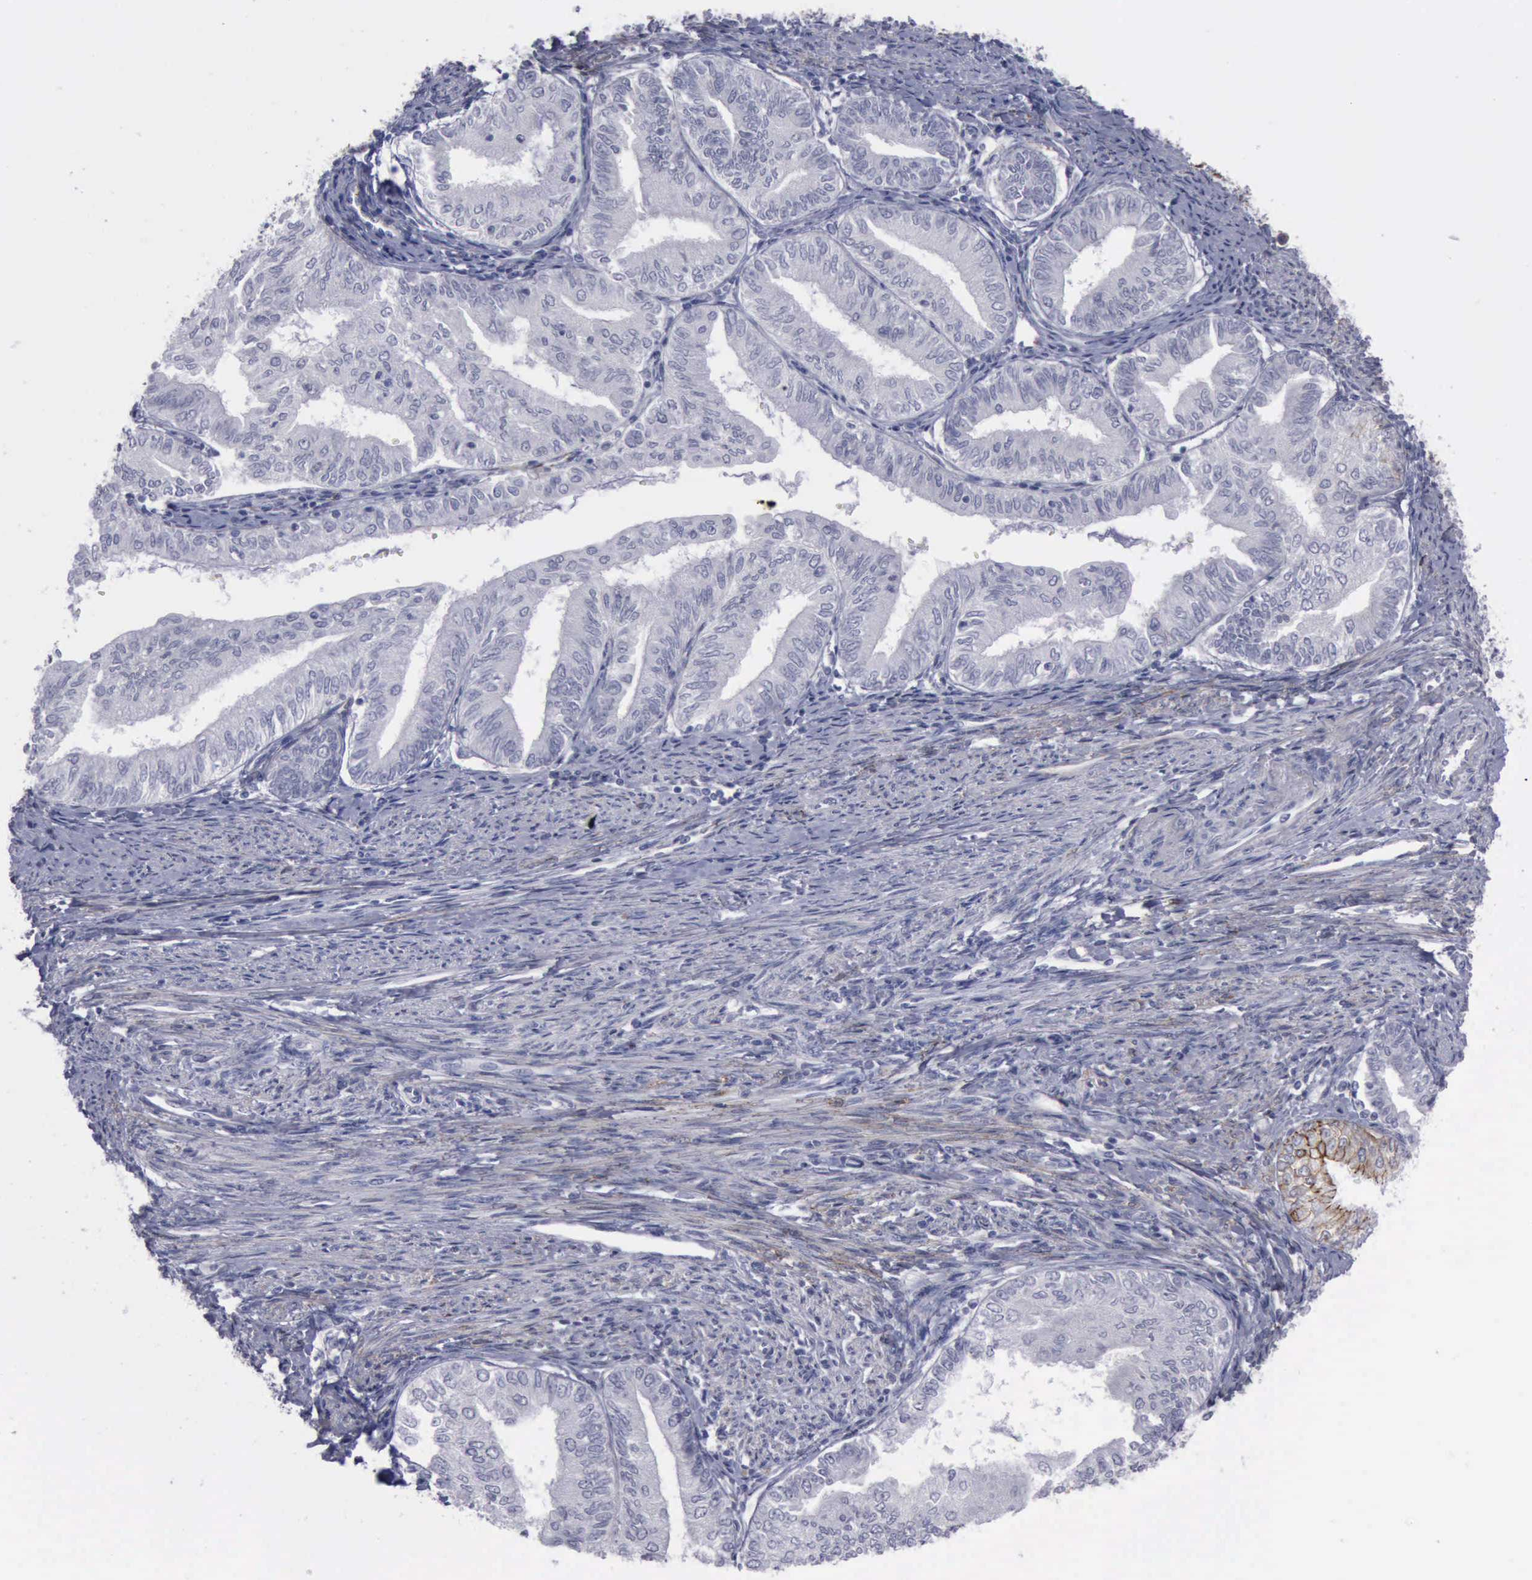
{"staining": {"intensity": "negative", "quantity": "none", "location": "none"}, "tissue": "endometrial cancer", "cell_type": "Tumor cells", "image_type": "cancer", "snomed": [{"axis": "morphology", "description": "Adenocarcinoma, NOS"}, {"axis": "topography", "description": "Endometrium"}], "caption": "Tumor cells show no significant staining in endometrial adenocarcinoma.", "gene": "CDH2", "patient": {"sex": "female", "age": 66}}